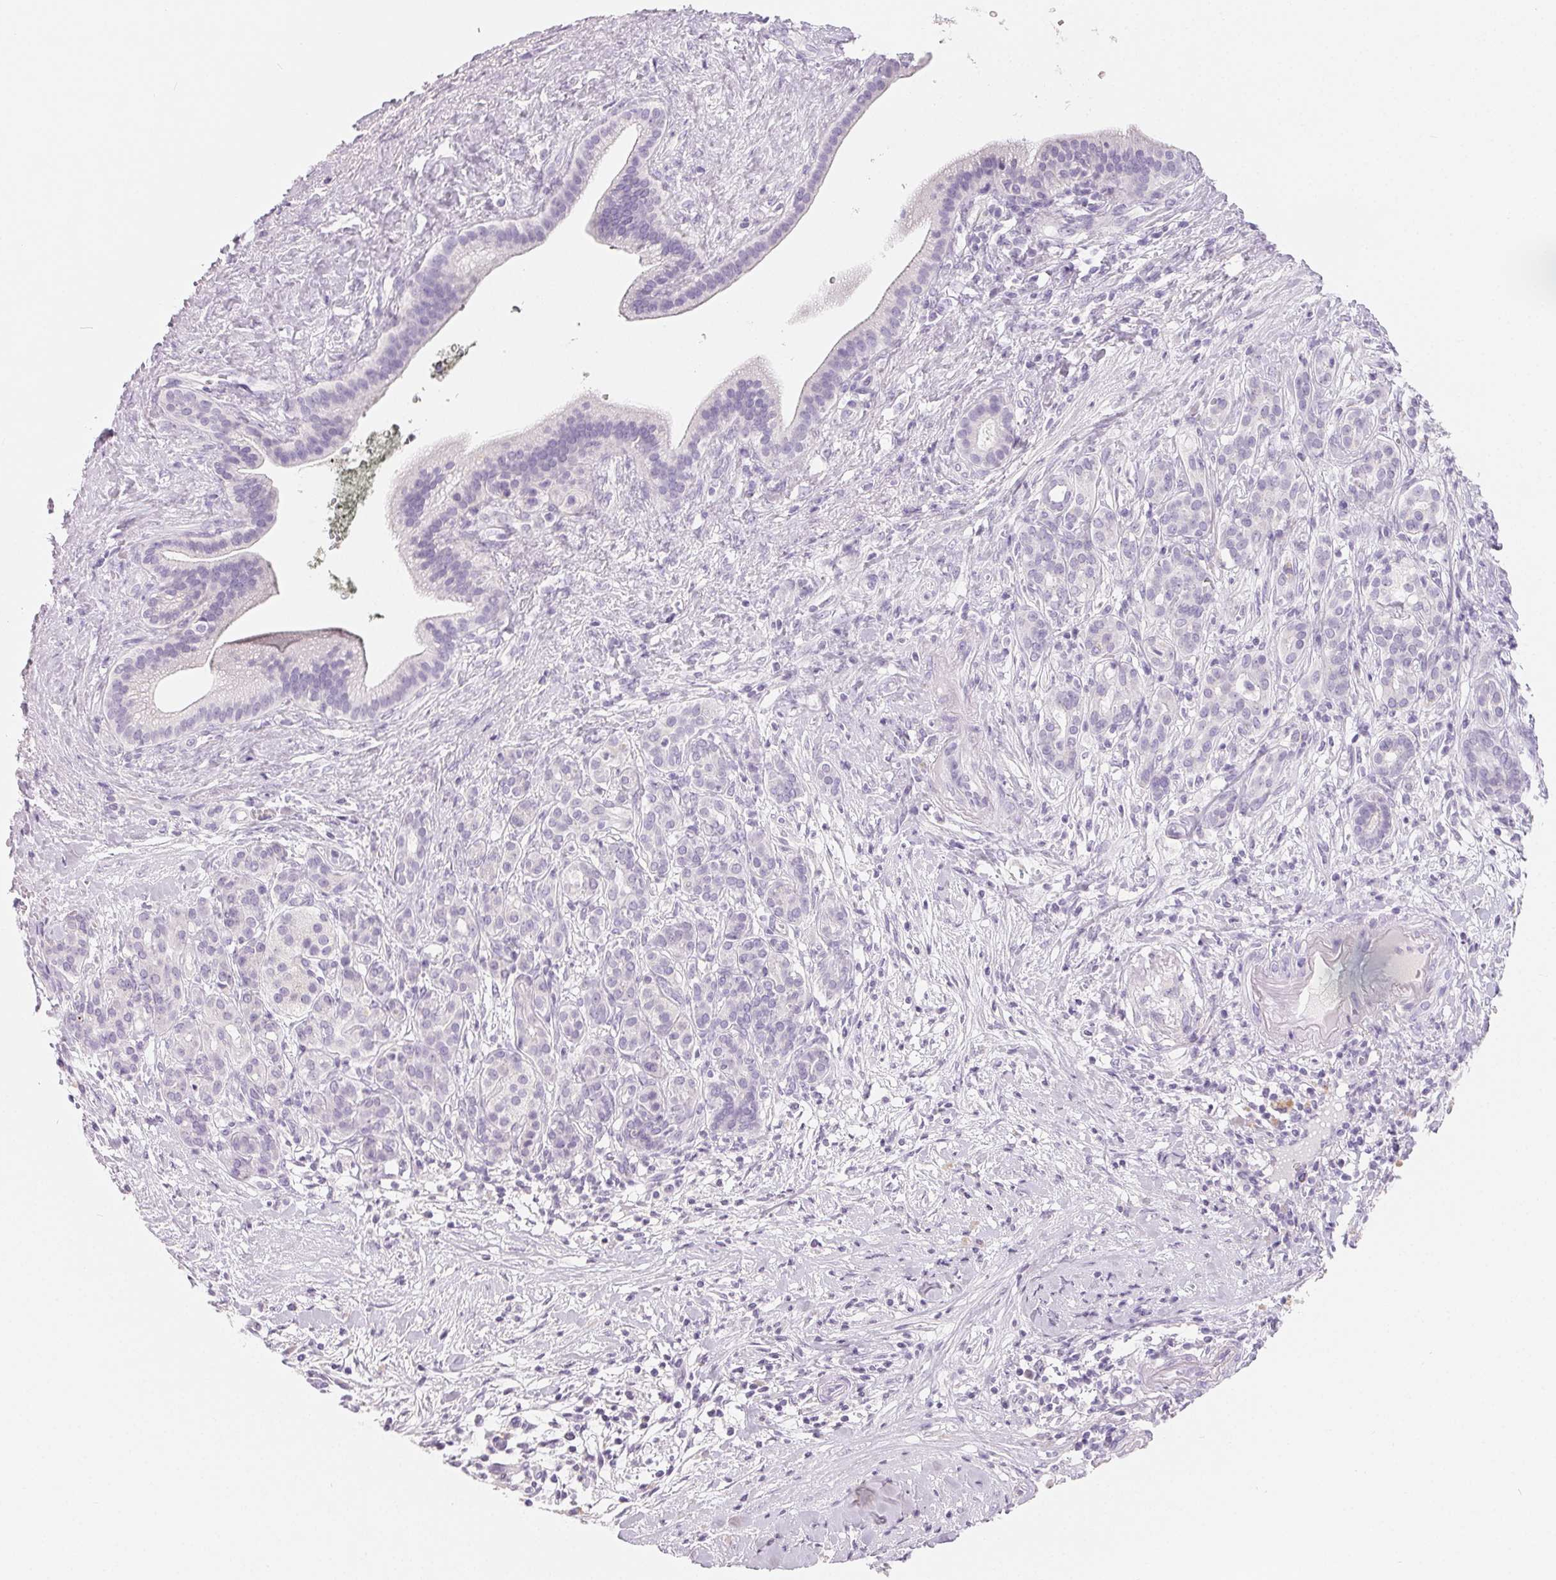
{"staining": {"intensity": "negative", "quantity": "none", "location": "none"}, "tissue": "pancreatic cancer", "cell_type": "Tumor cells", "image_type": "cancer", "snomed": [{"axis": "morphology", "description": "Adenocarcinoma, NOS"}, {"axis": "topography", "description": "Pancreas"}], "caption": "The histopathology image shows no staining of tumor cells in adenocarcinoma (pancreatic). (DAB (3,3'-diaminobenzidine) immunohistochemistry visualized using brightfield microscopy, high magnification).", "gene": "SPACA5B", "patient": {"sex": "male", "age": 44}}